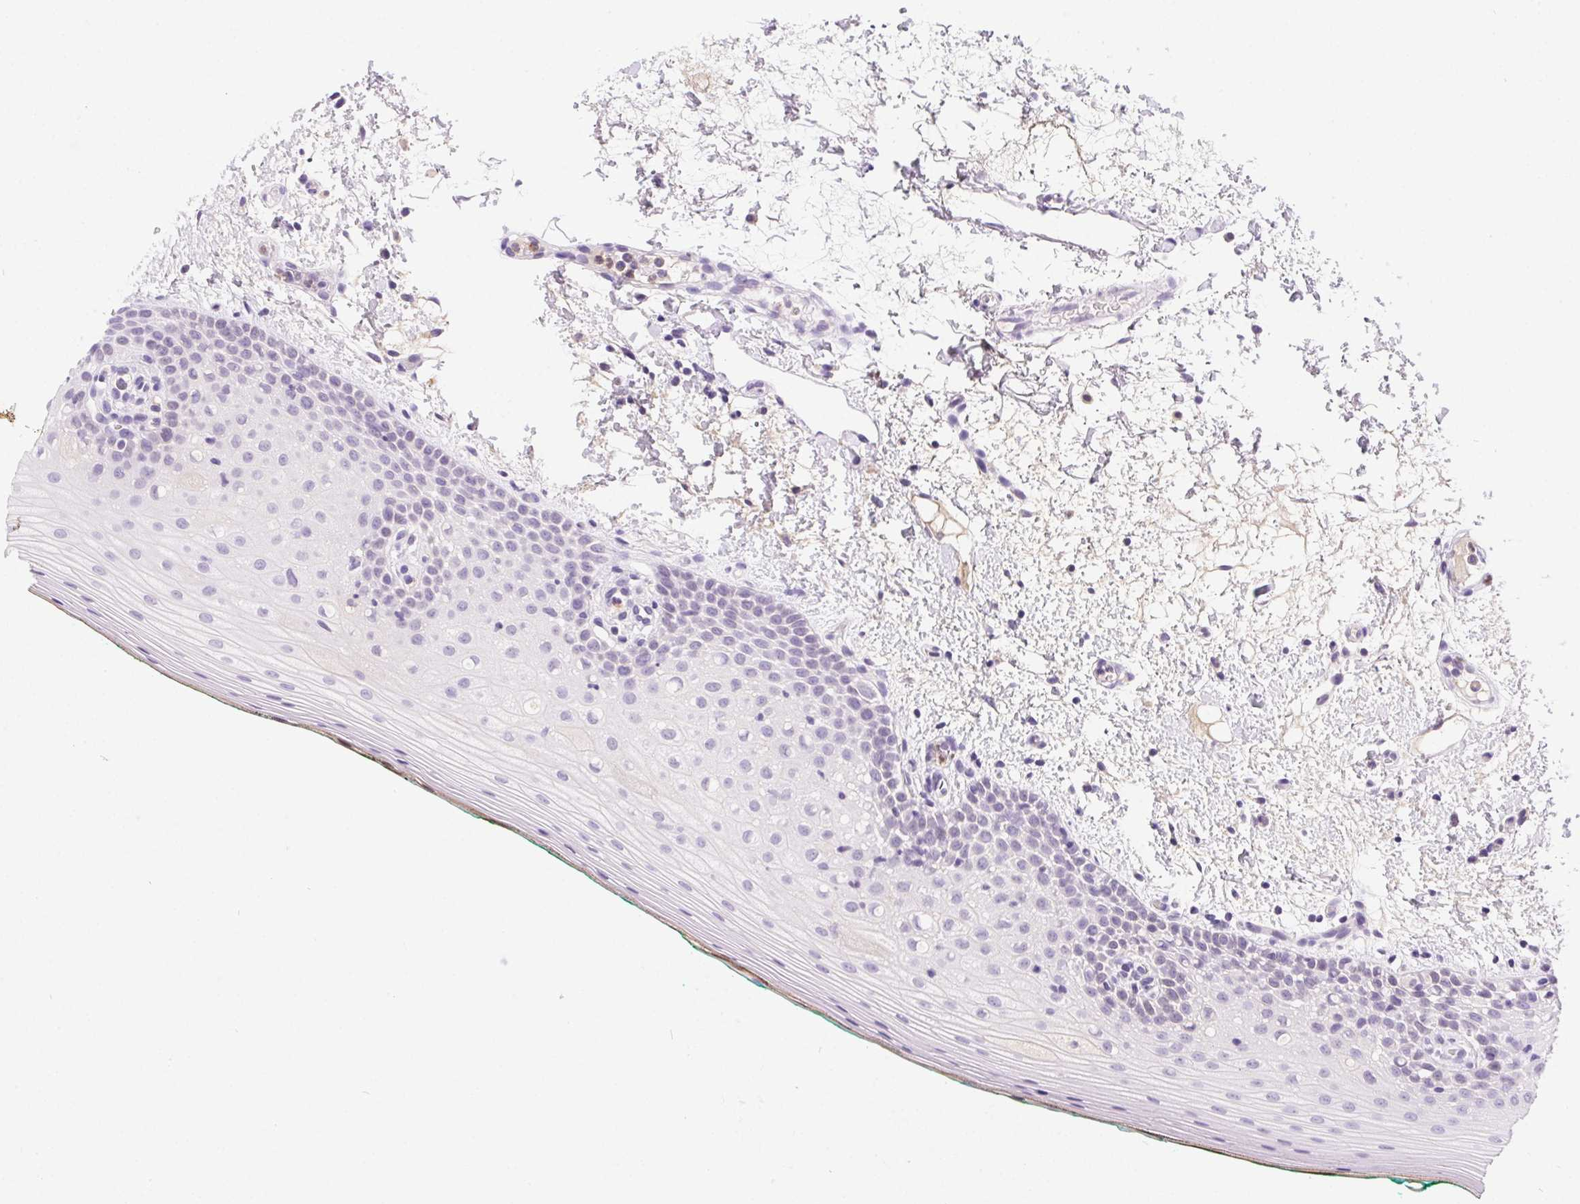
{"staining": {"intensity": "negative", "quantity": "none", "location": "none"}, "tissue": "oral mucosa", "cell_type": "Squamous epithelial cells", "image_type": "normal", "snomed": [{"axis": "morphology", "description": "Normal tissue, NOS"}, {"axis": "topography", "description": "Oral tissue"}], "caption": "High power microscopy photomicrograph of an immunohistochemistry (IHC) histopathology image of normal oral mucosa, revealing no significant positivity in squamous epithelial cells.", "gene": "SSTR4", "patient": {"sex": "female", "age": 83}}